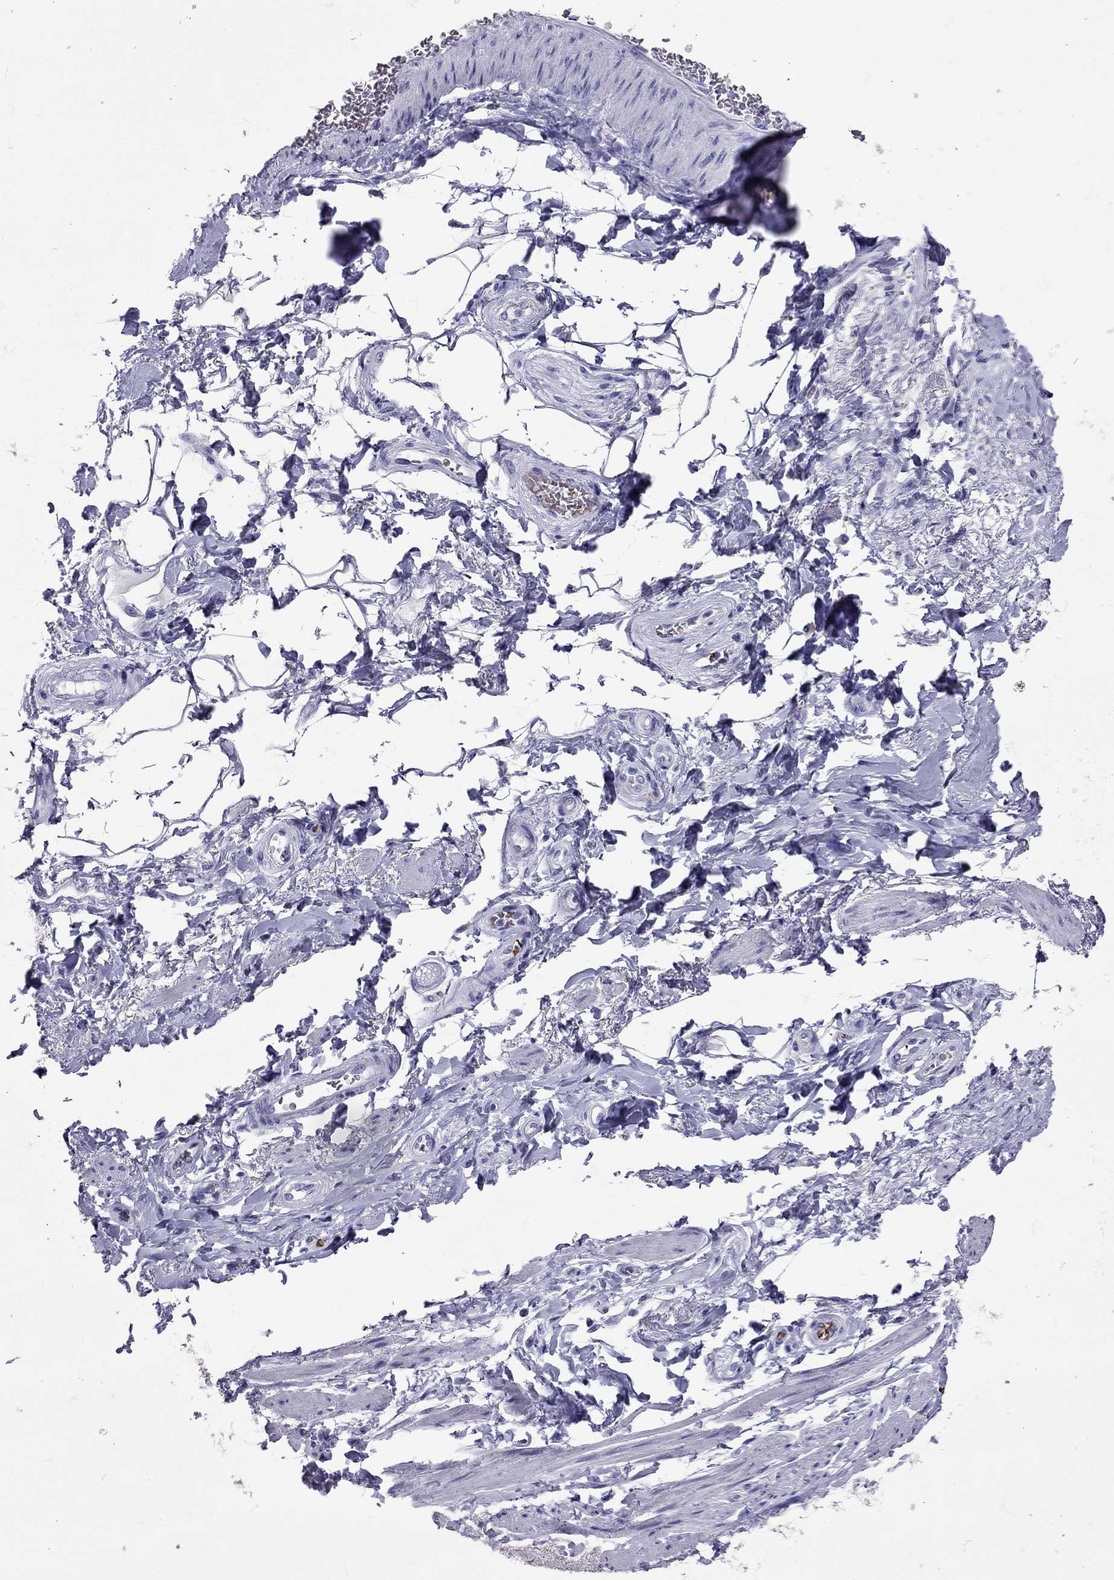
{"staining": {"intensity": "negative", "quantity": "none", "location": "none"}, "tissue": "adipose tissue", "cell_type": "Adipocytes", "image_type": "normal", "snomed": [{"axis": "morphology", "description": "Normal tissue, NOS"}, {"axis": "topography", "description": "Skeletal muscle"}, {"axis": "topography", "description": "Anal"}, {"axis": "topography", "description": "Peripheral nerve tissue"}], "caption": "This histopathology image is of unremarkable adipose tissue stained with IHC to label a protein in brown with the nuclei are counter-stained blue. There is no staining in adipocytes.", "gene": "TBR1", "patient": {"sex": "male", "age": 53}}